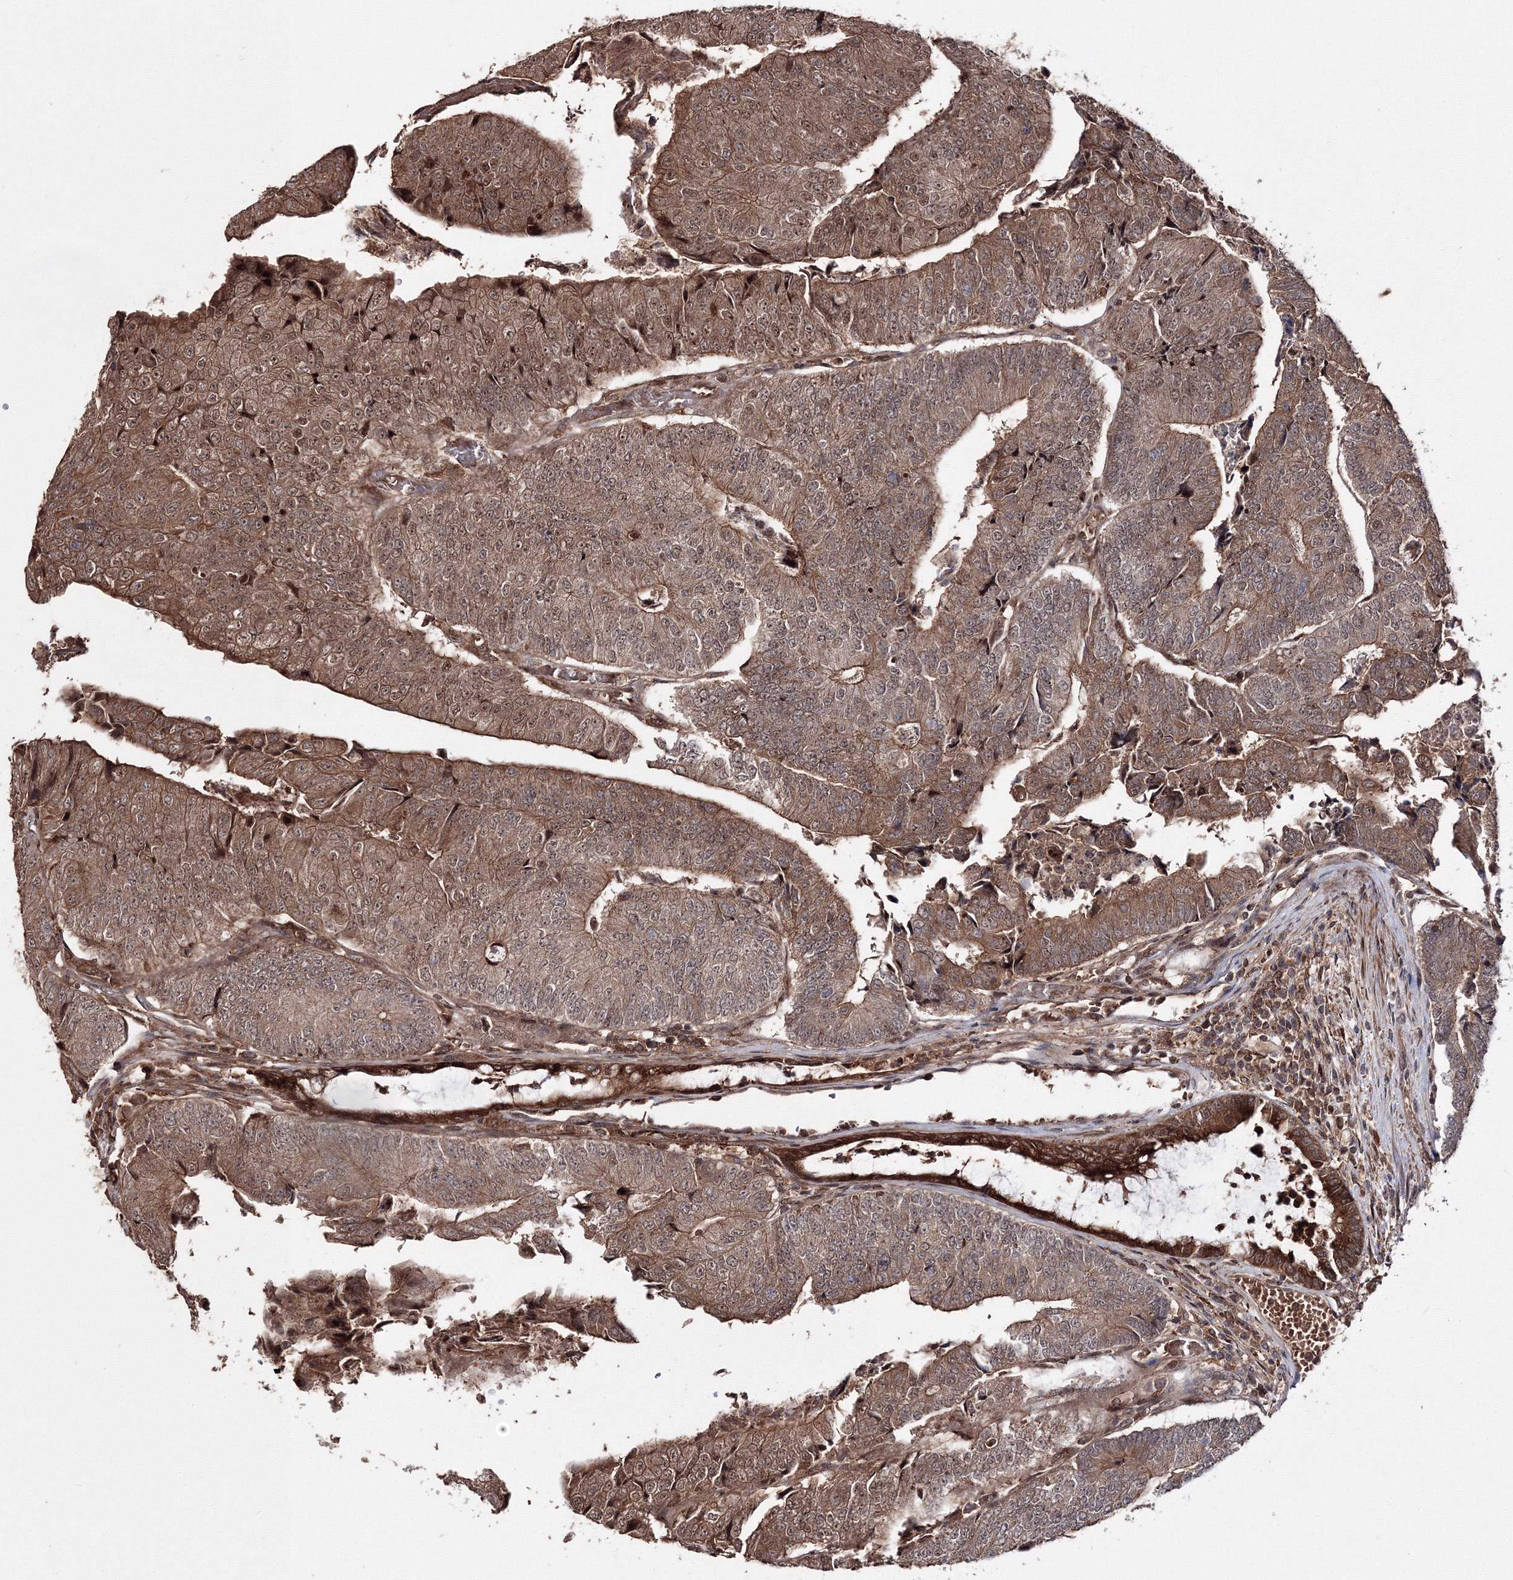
{"staining": {"intensity": "moderate", "quantity": ">75%", "location": "cytoplasmic/membranous,nuclear"}, "tissue": "colorectal cancer", "cell_type": "Tumor cells", "image_type": "cancer", "snomed": [{"axis": "morphology", "description": "Adenocarcinoma, NOS"}, {"axis": "topography", "description": "Colon"}], "caption": "A high-resolution image shows IHC staining of colorectal cancer, which shows moderate cytoplasmic/membranous and nuclear expression in about >75% of tumor cells.", "gene": "DDO", "patient": {"sex": "female", "age": 67}}